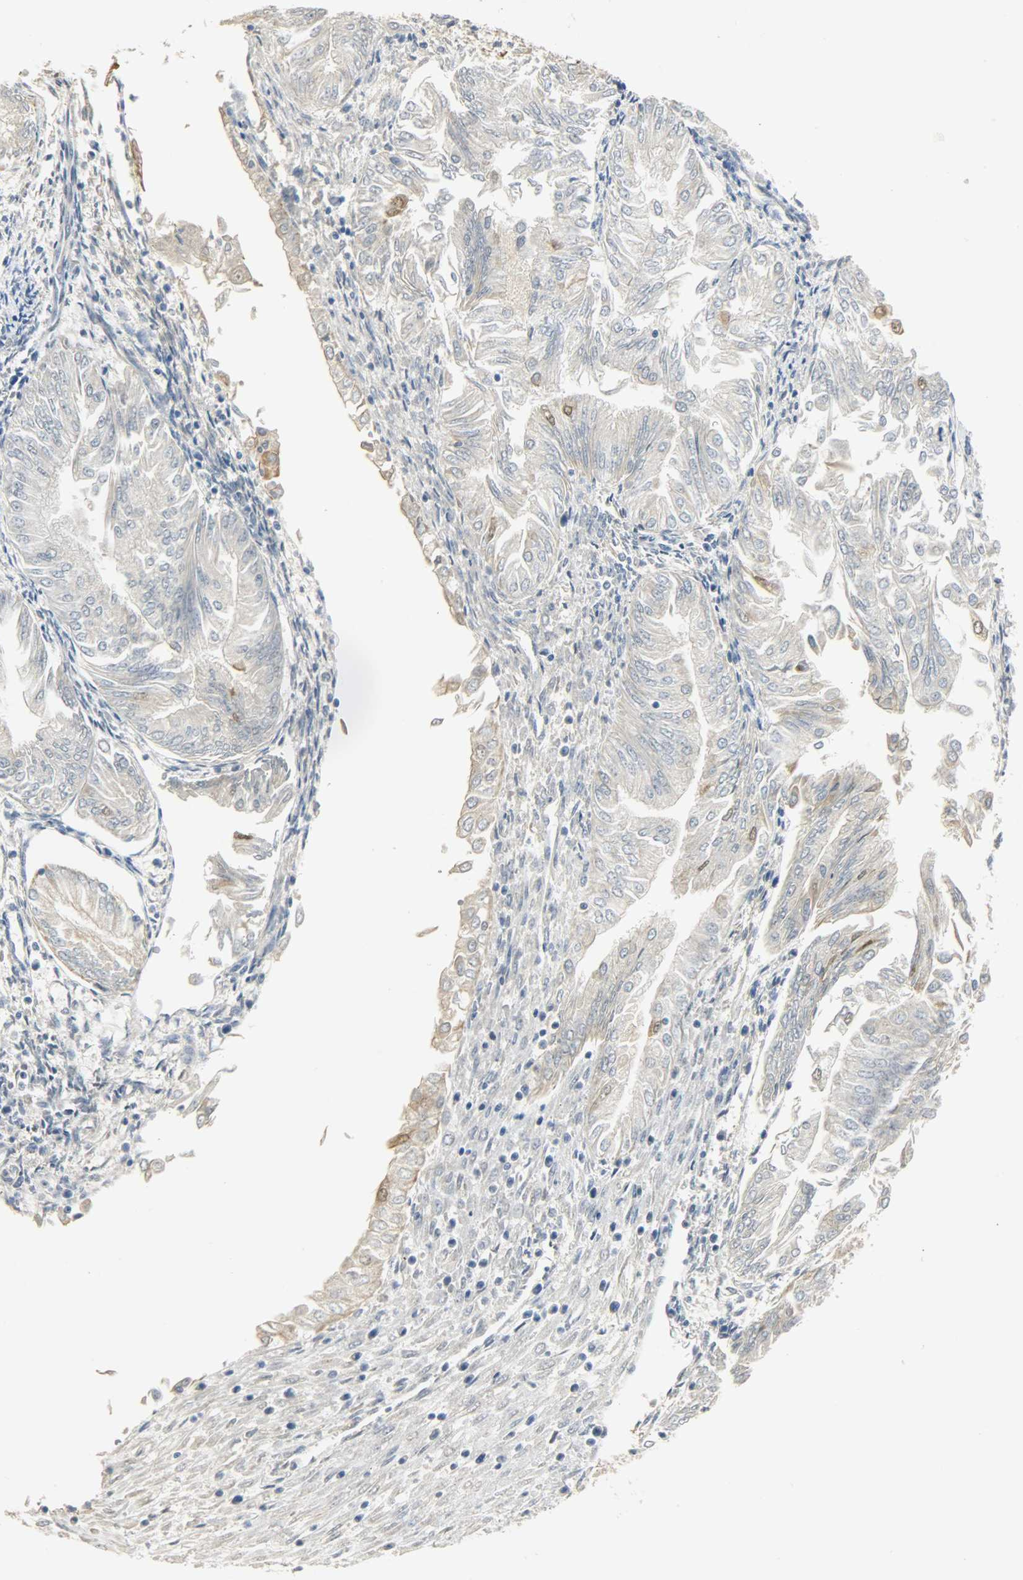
{"staining": {"intensity": "moderate", "quantity": "<25%", "location": "cytoplasmic/membranous"}, "tissue": "endometrial cancer", "cell_type": "Tumor cells", "image_type": "cancer", "snomed": [{"axis": "morphology", "description": "Adenocarcinoma, NOS"}, {"axis": "topography", "description": "Endometrium"}], "caption": "Moderate cytoplasmic/membranous staining for a protein is seen in approximately <25% of tumor cells of endometrial adenocarcinoma using immunohistochemistry.", "gene": "USP13", "patient": {"sex": "female", "age": 53}}